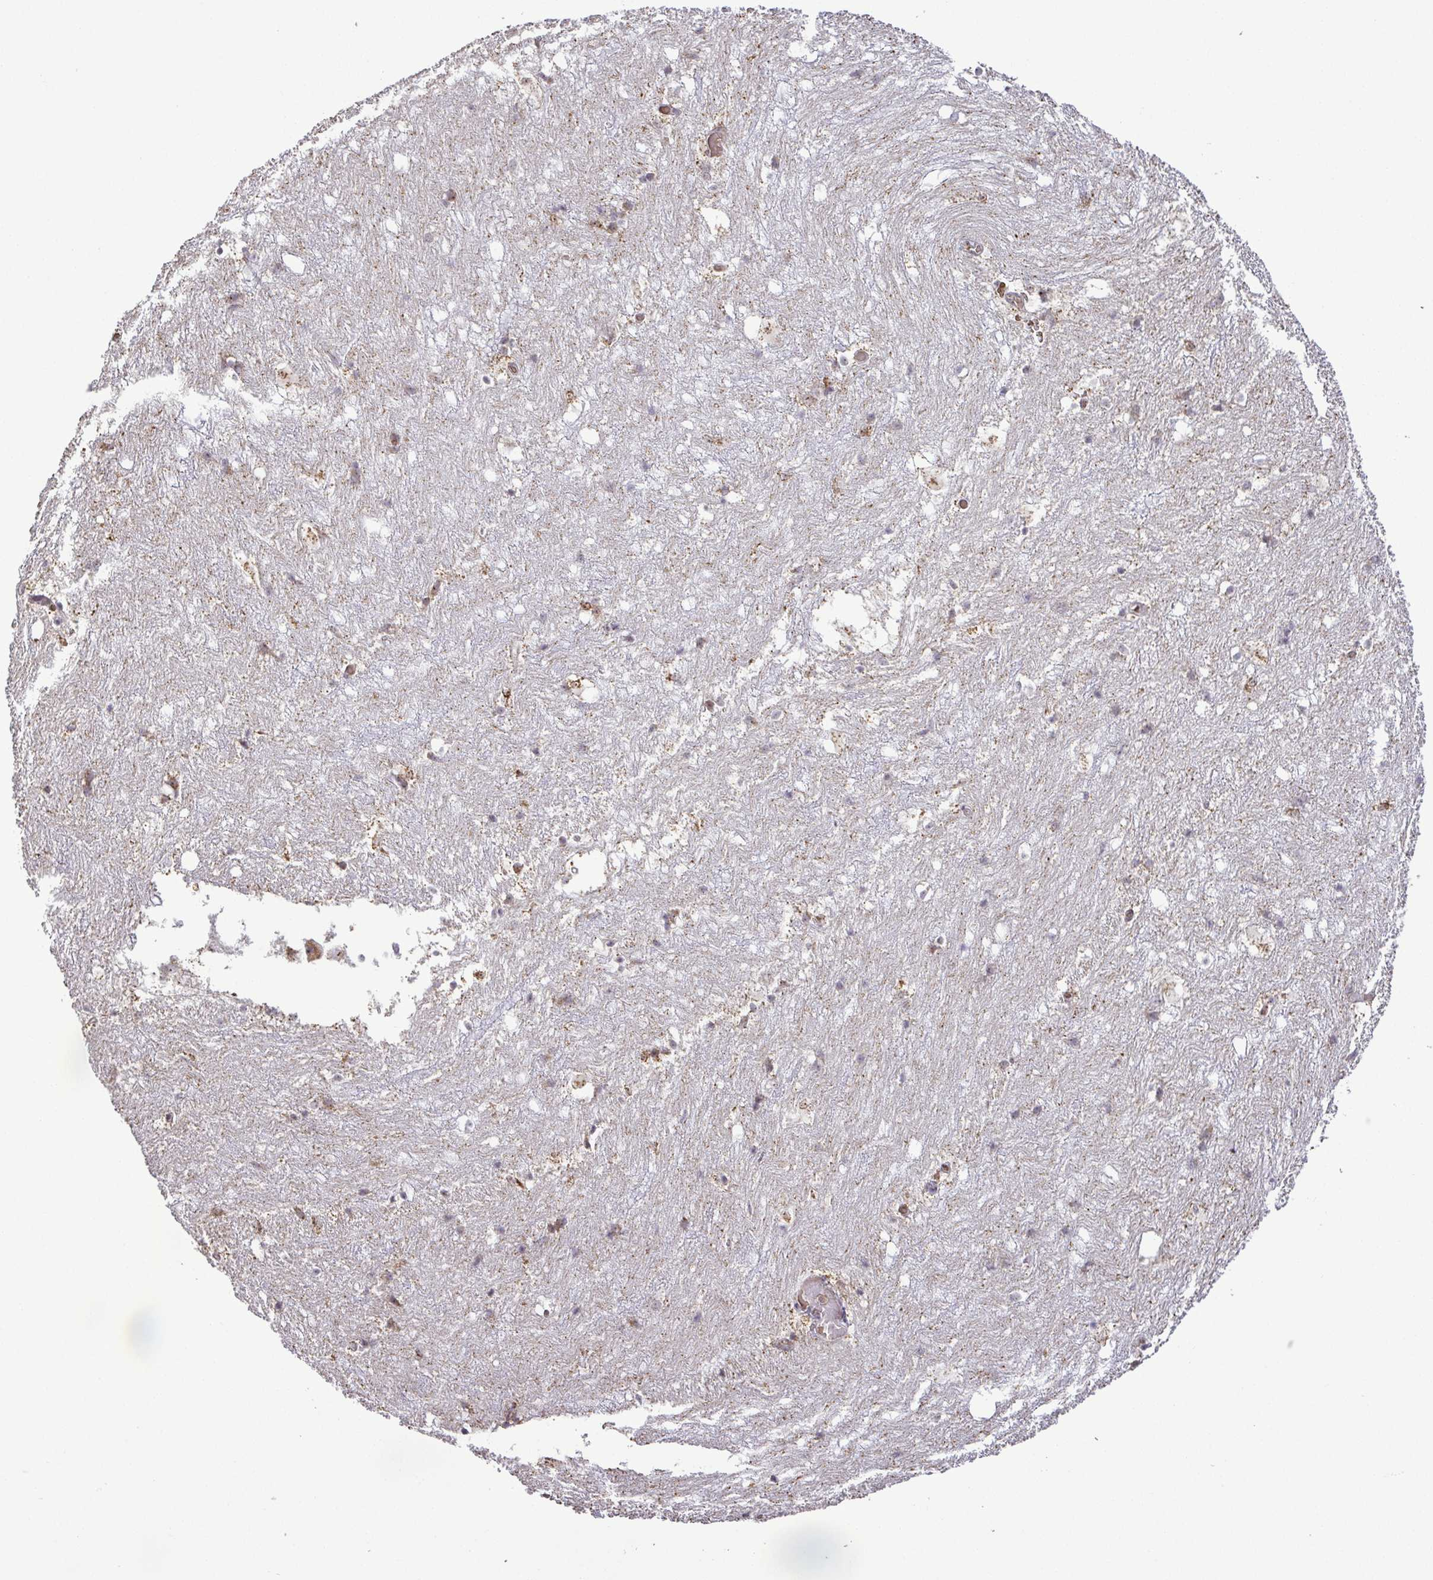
{"staining": {"intensity": "weak", "quantity": "<25%", "location": "nuclear"}, "tissue": "hippocampus", "cell_type": "Glial cells", "image_type": "normal", "snomed": [{"axis": "morphology", "description": "Normal tissue, NOS"}, {"axis": "topography", "description": "Hippocampus"}], "caption": "Immunohistochemistry (IHC) histopathology image of benign hippocampus: hippocampus stained with DAB (3,3'-diaminobenzidine) shows no significant protein expression in glial cells.", "gene": "RSL24D1", "patient": {"sex": "female", "age": 52}}